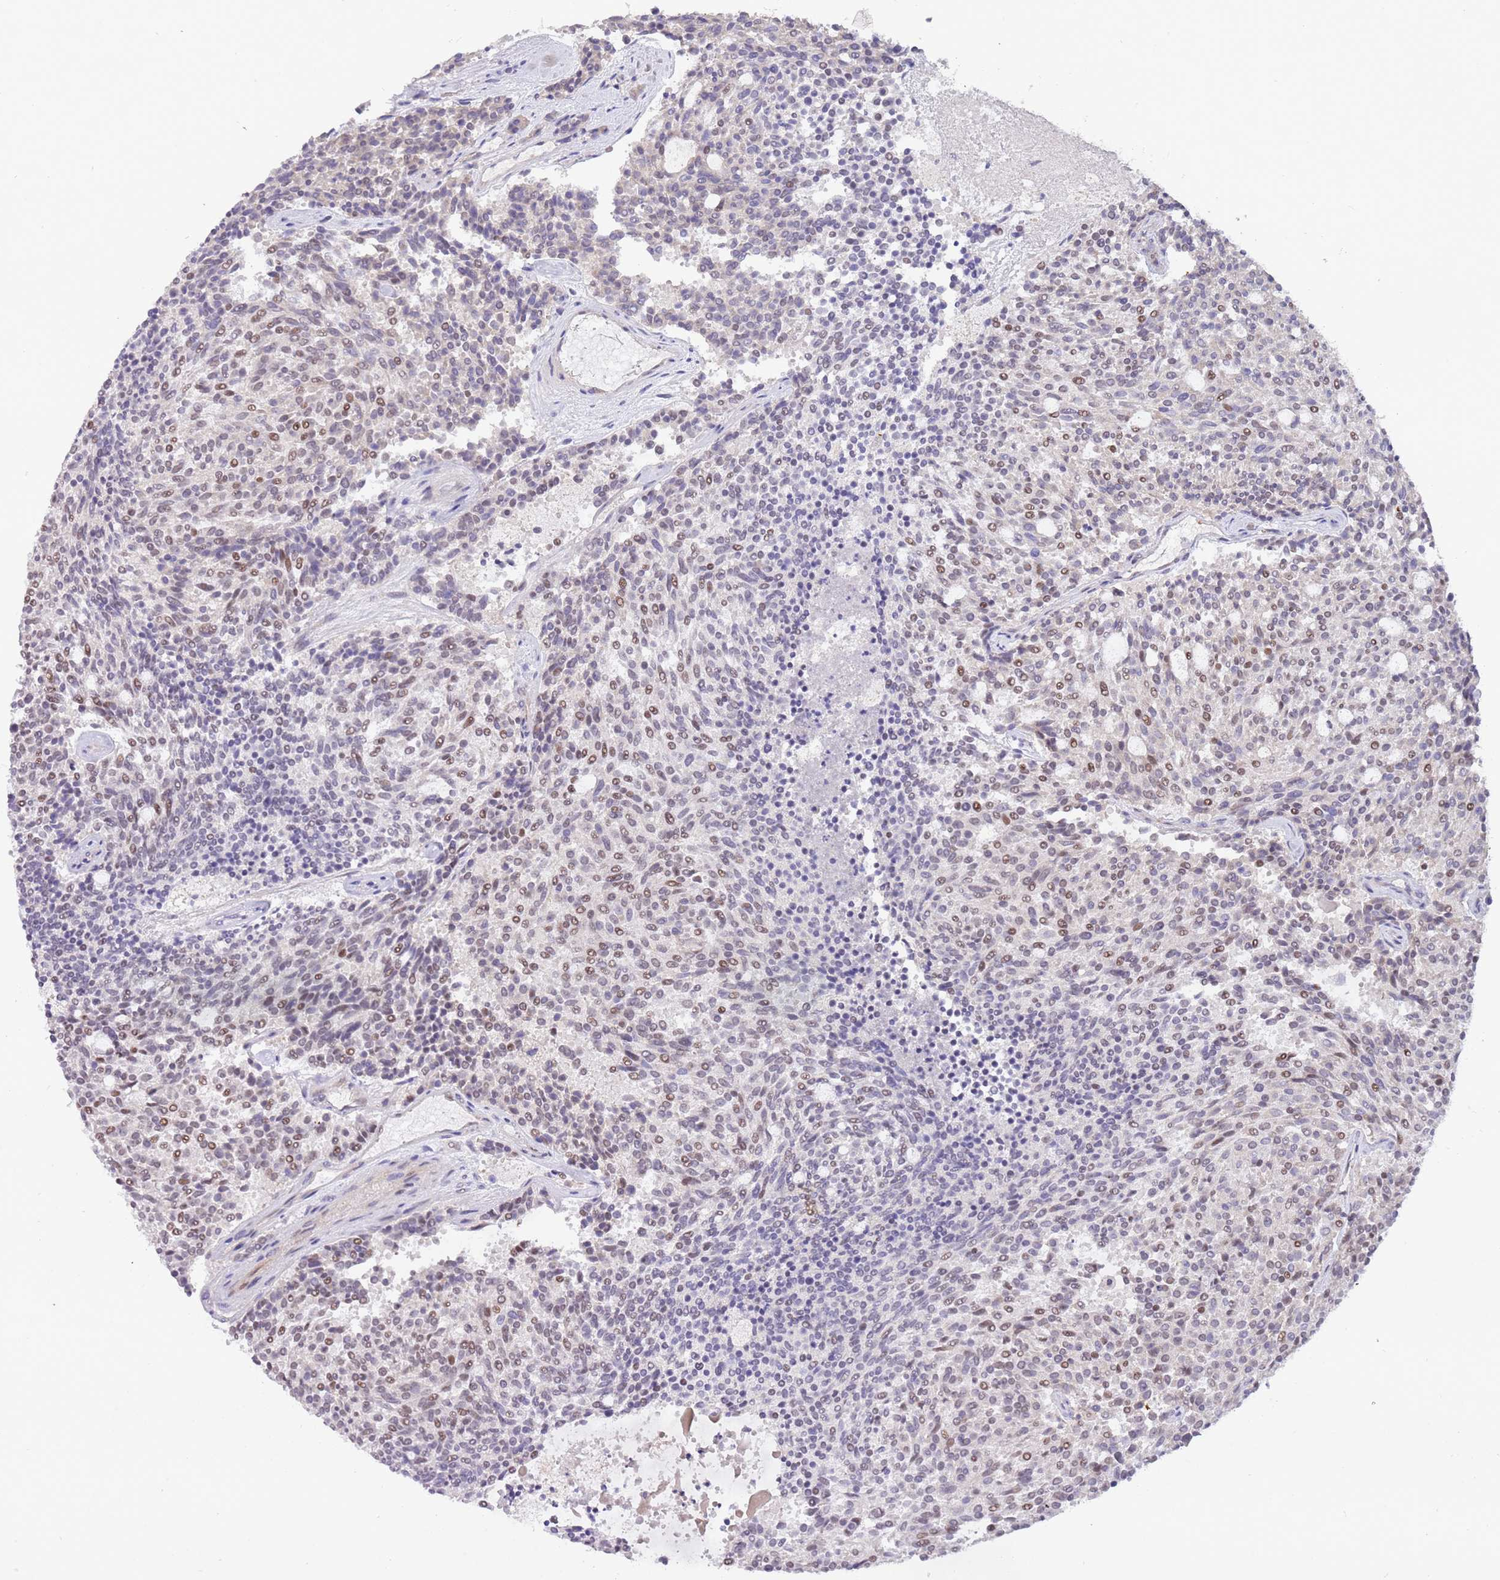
{"staining": {"intensity": "weak", "quantity": "25%-75%", "location": "nuclear"}, "tissue": "carcinoid", "cell_type": "Tumor cells", "image_type": "cancer", "snomed": [{"axis": "morphology", "description": "Carcinoid, malignant, NOS"}, {"axis": "topography", "description": "Pancreas"}], "caption": "An IHC image of neoplastic tissue is shown. Protein staining in brown shows weak nuclear positivity in malignant carcinoid within tumor cells.", "gene": "MAGEF1", "patient": {"sex": "female", "age": 54}}